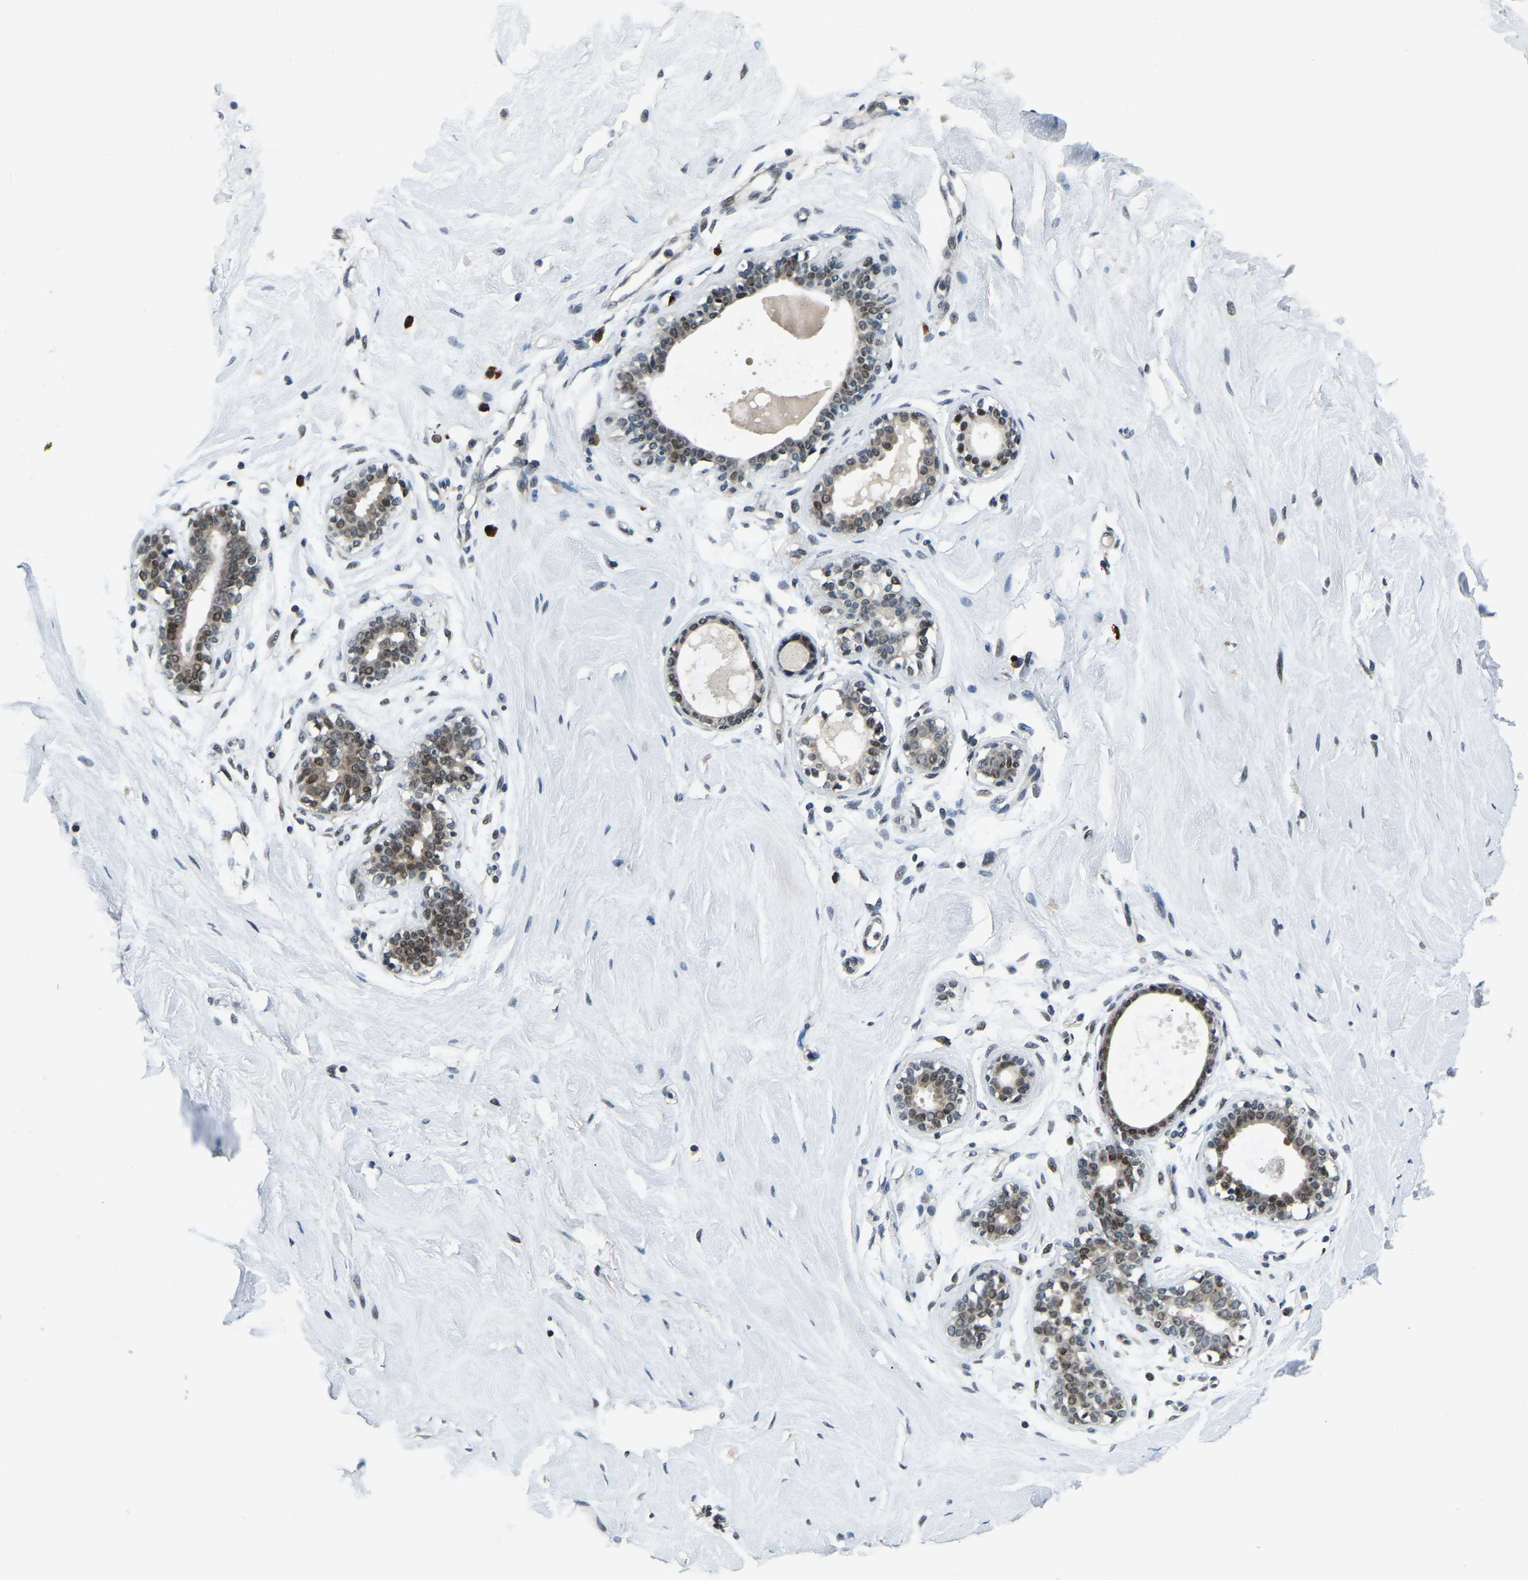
{"staining": {"intensity": "negative", "quantity": "none", "location": "none"}, "tissue": "breast", "cell_type": "Adipocytes", "image_type": "normal", "snomed": [{"axis": "morphology", "description": "Normal tissue, NOS"}, {"axis": "topography", "description": "Breast"}], "caption": "A high-resolution photomicrograph shows IHC staining of normal breast, which reveals no significant expression in adipocytes.", "gene": "ING2", "patient": {"sex": "female", "age": 23}}